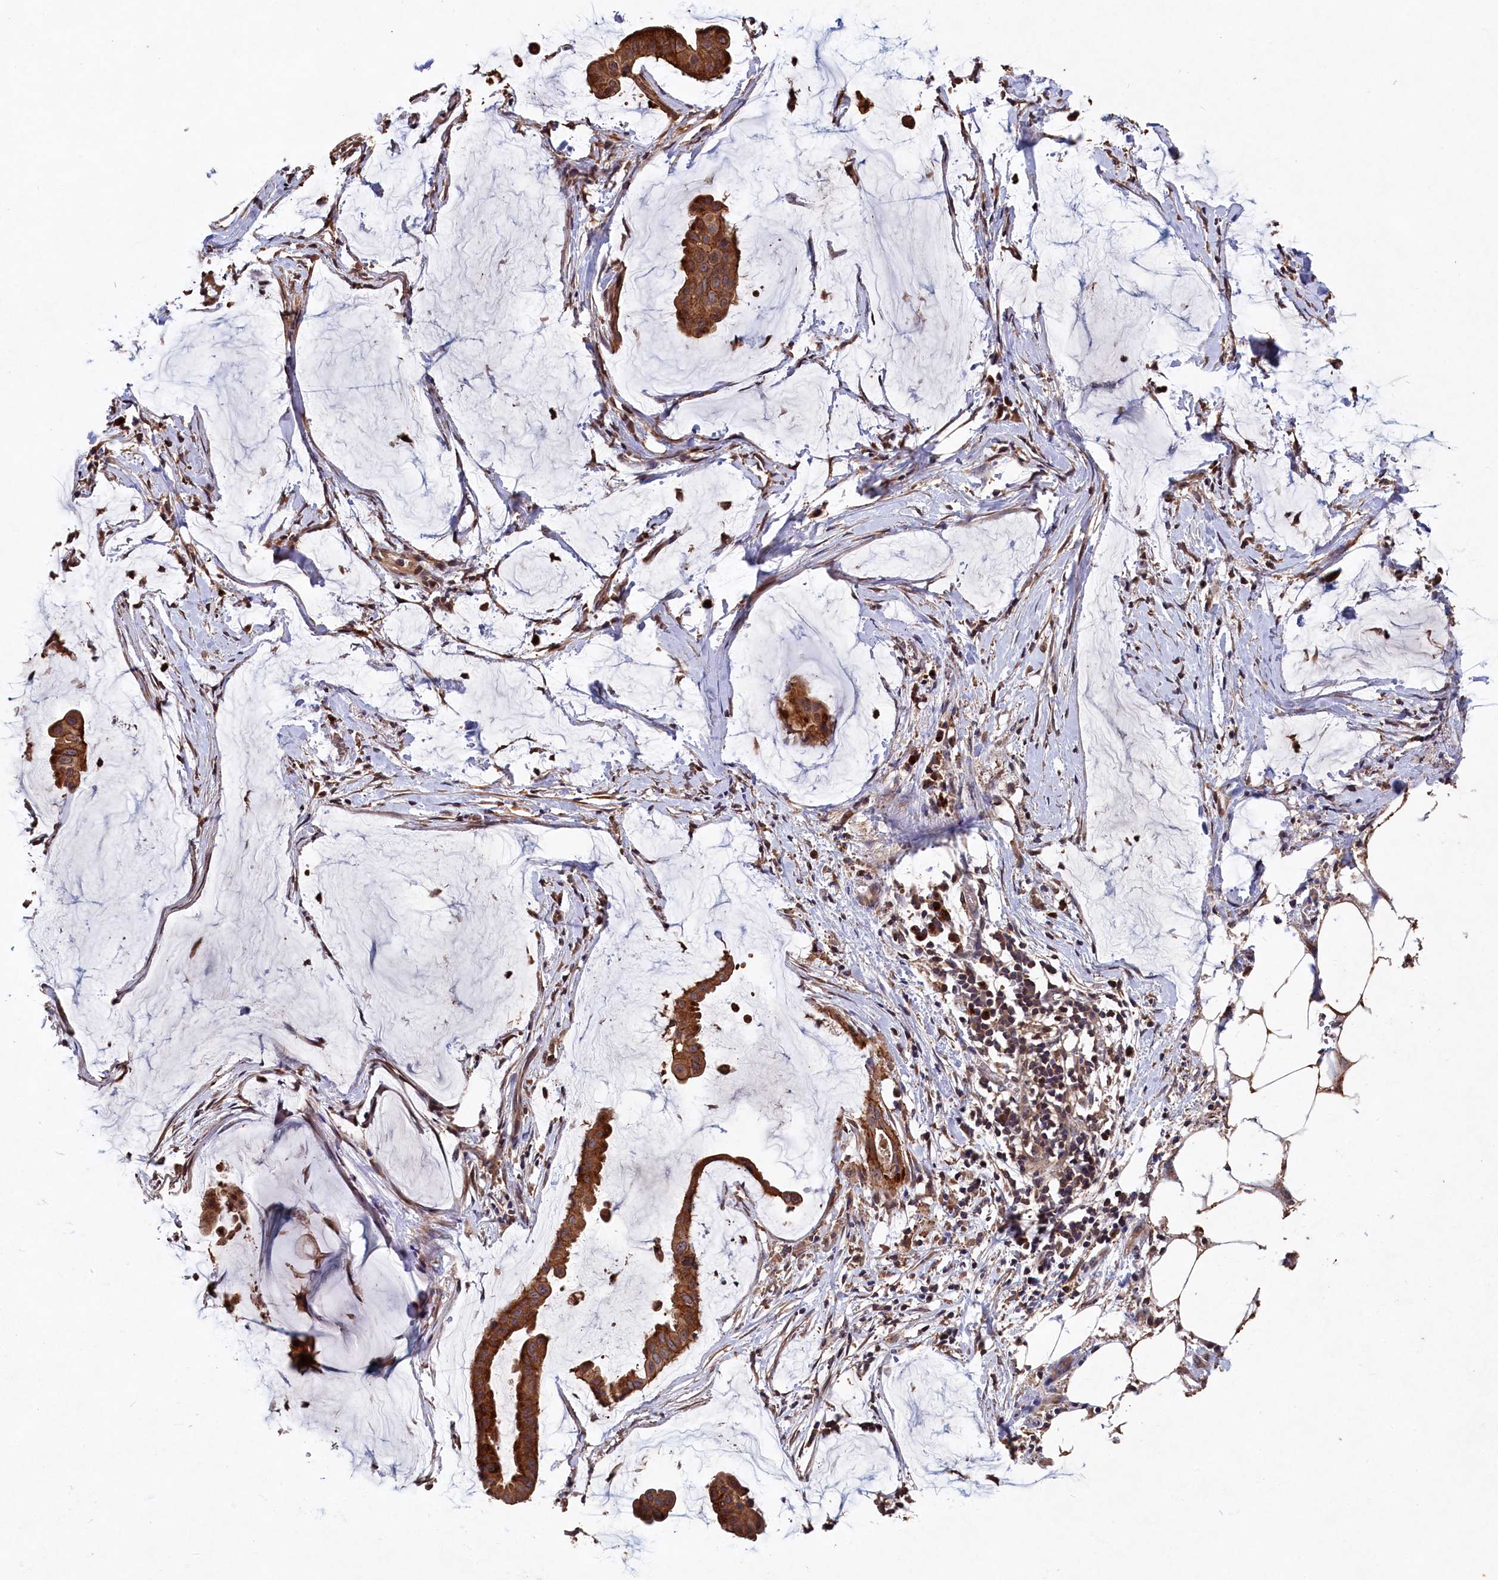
{"staining": {"intensity": "moderate", "quantity": ">75%", "location": "cytoplasmic/membranous"}, "tissue": "ovarian cancer", "cell_type": "Tumor cells", "image_type": "cancer", "snomed": [{"axis": "morphology", "description": "Cystadenocarcinoma, mucinous, NOS"}, {"axis": "topography", "description": "Ovary"}], "caption": "Ovarian mucinous cystadenocarcinoma stained for a protein reveals moderate cytoplasmic/membranous positivity in tumor cells. The protein of interest is stained brown, and the nuclei are stained in blue (DAB (3,3'-diaminobenzidine) IHC with brightfield microscopy, high magnification).", "gene": "NAA60", "patient": {"sex": "female", "age": 73}}